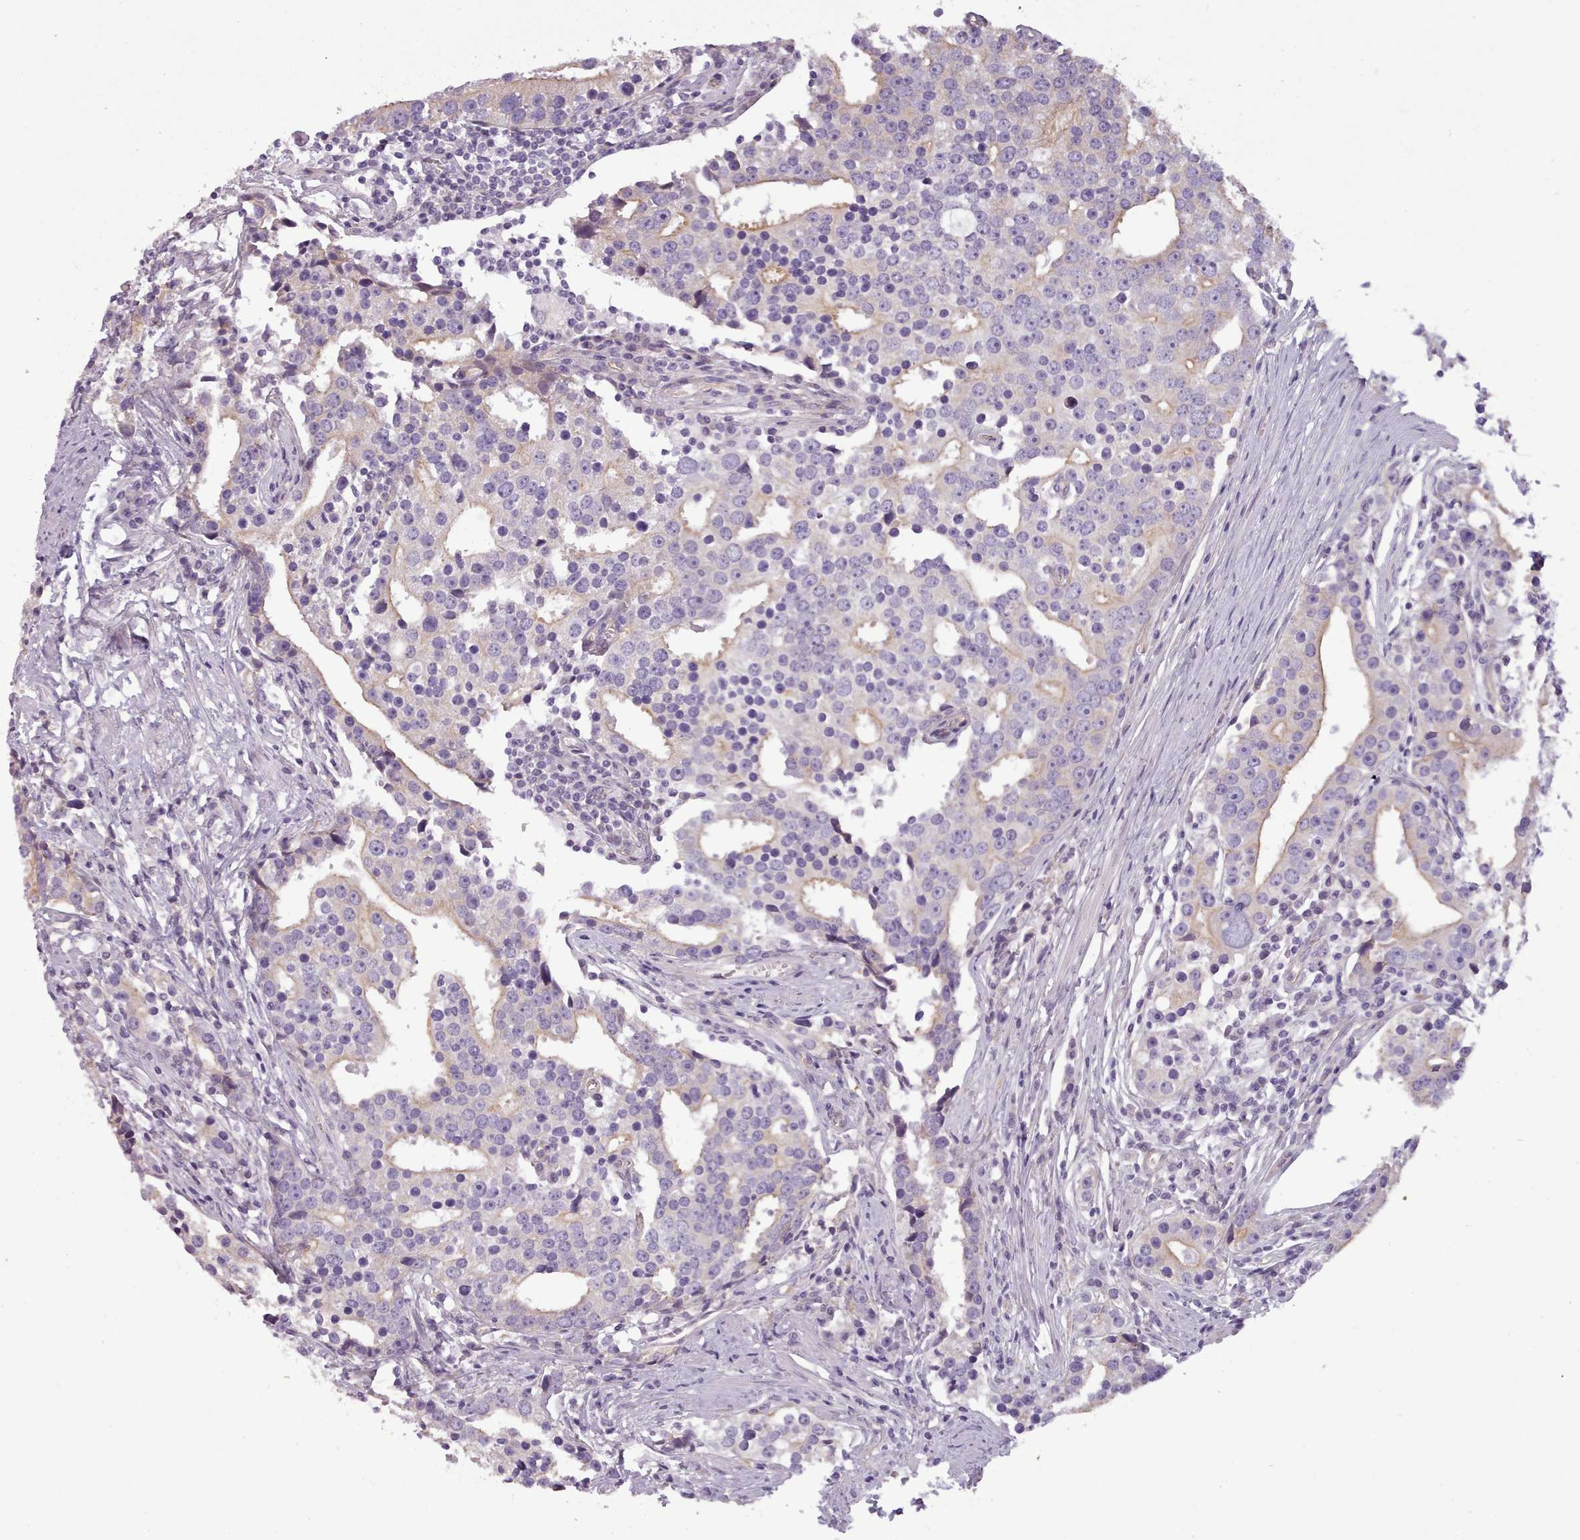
{"staining": {"intensity": "negative", "quantity": "none", "location": "none"}, "tissue": "prostate cancer", "cell_type": "Tumor cells", "image_type": "cancer", "snomed": [{"axis": "morphology", "description": "Adenocarcinoma, High grade"}, {"axis": "topography", "description": "Prostate"}], "caption": "Photomicrograph shows no protein positivity in tumor cells of prostate cancer (high-grade adenocarcinoma) tissue. The staining was performed using DAB to visualize the protein expression in brown, while the nuclei were stained in blue with hematoxylin (Magnification: 20x).", "gene": "PLD4", "patient": {"sex": "male", "age": 71}}